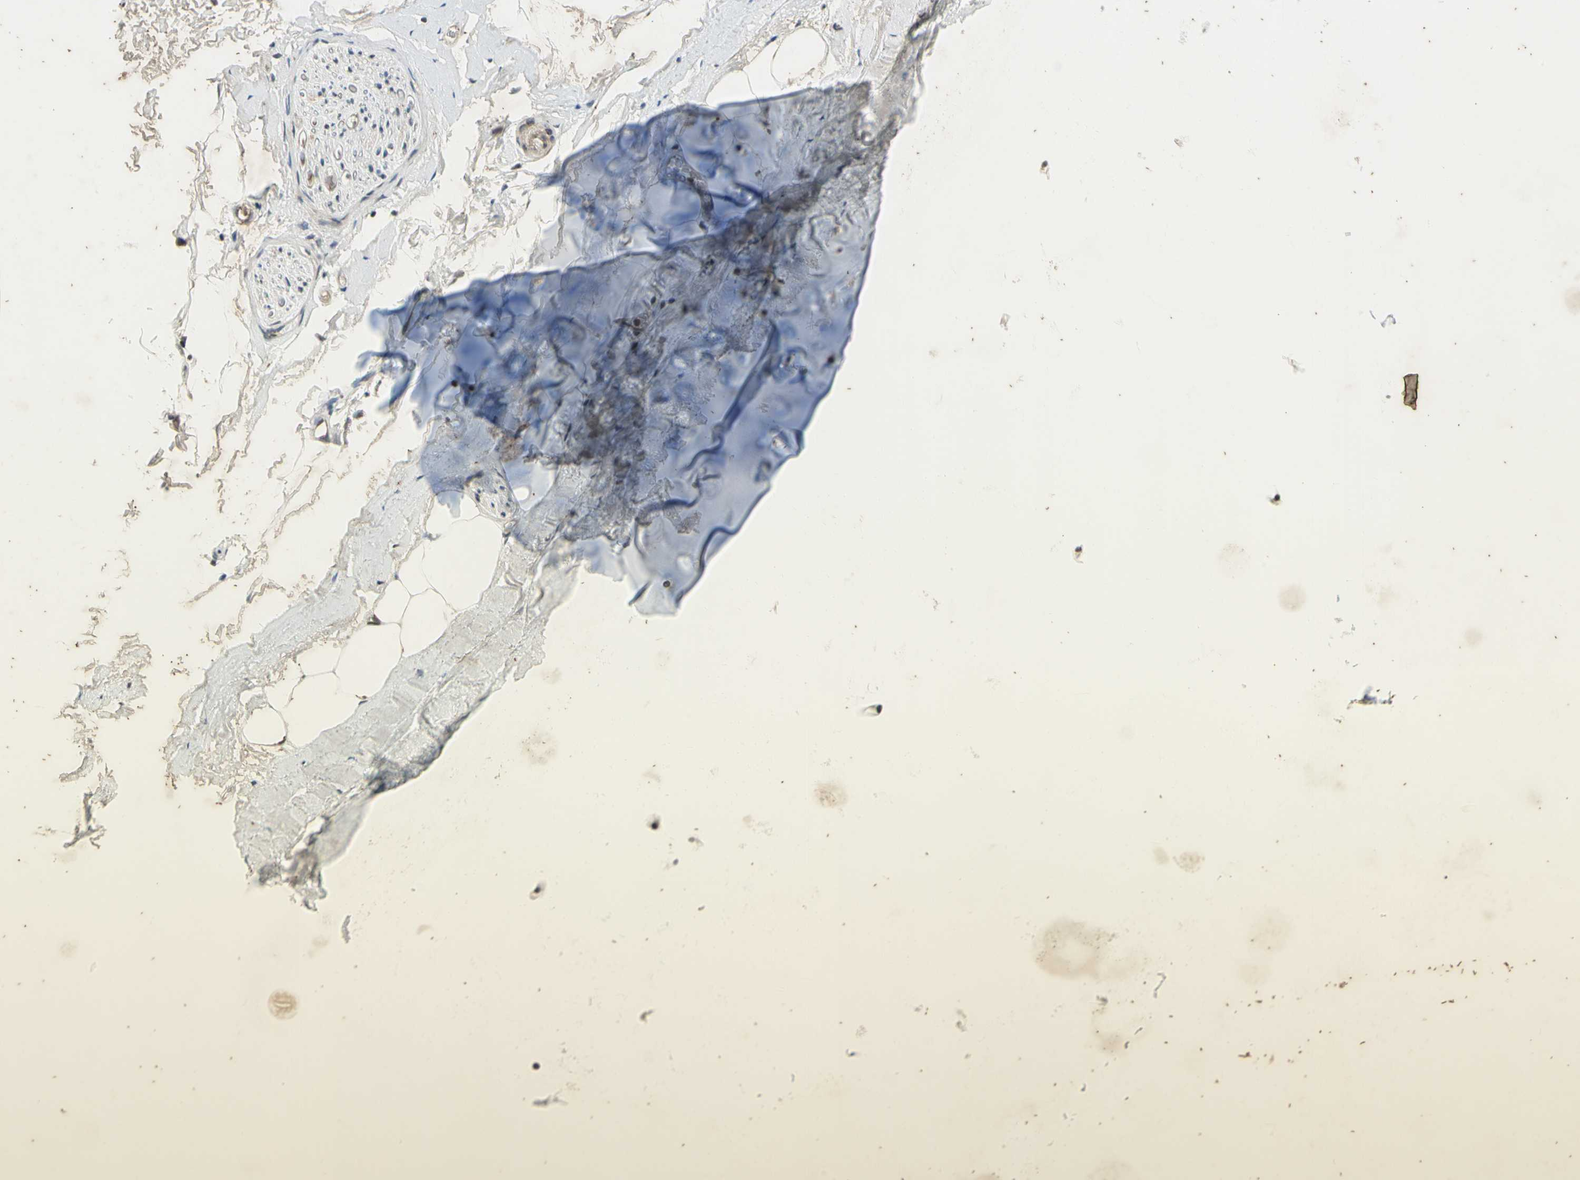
{"staining": {"intensity": "weak", "quantity": ">75%", "location": "cytoplasmic/membranous"}, "tissue": "adipose tissue", "cell_type": "Adipocytes", "image_type": "normal", "snomed": [{"axis": "morphology", "description": "Normal tissue, NOS"}, {"axis": "topography", "description": "Bronchus"}], "caption": "Immunohistochemical staining of unremarkable adipose tissue displays weak cytoplasmic/membranous protein staining in about >75% of adipocytes.", "gene": "EFNB2", "patient": {"sex": "female", "age": 73}}